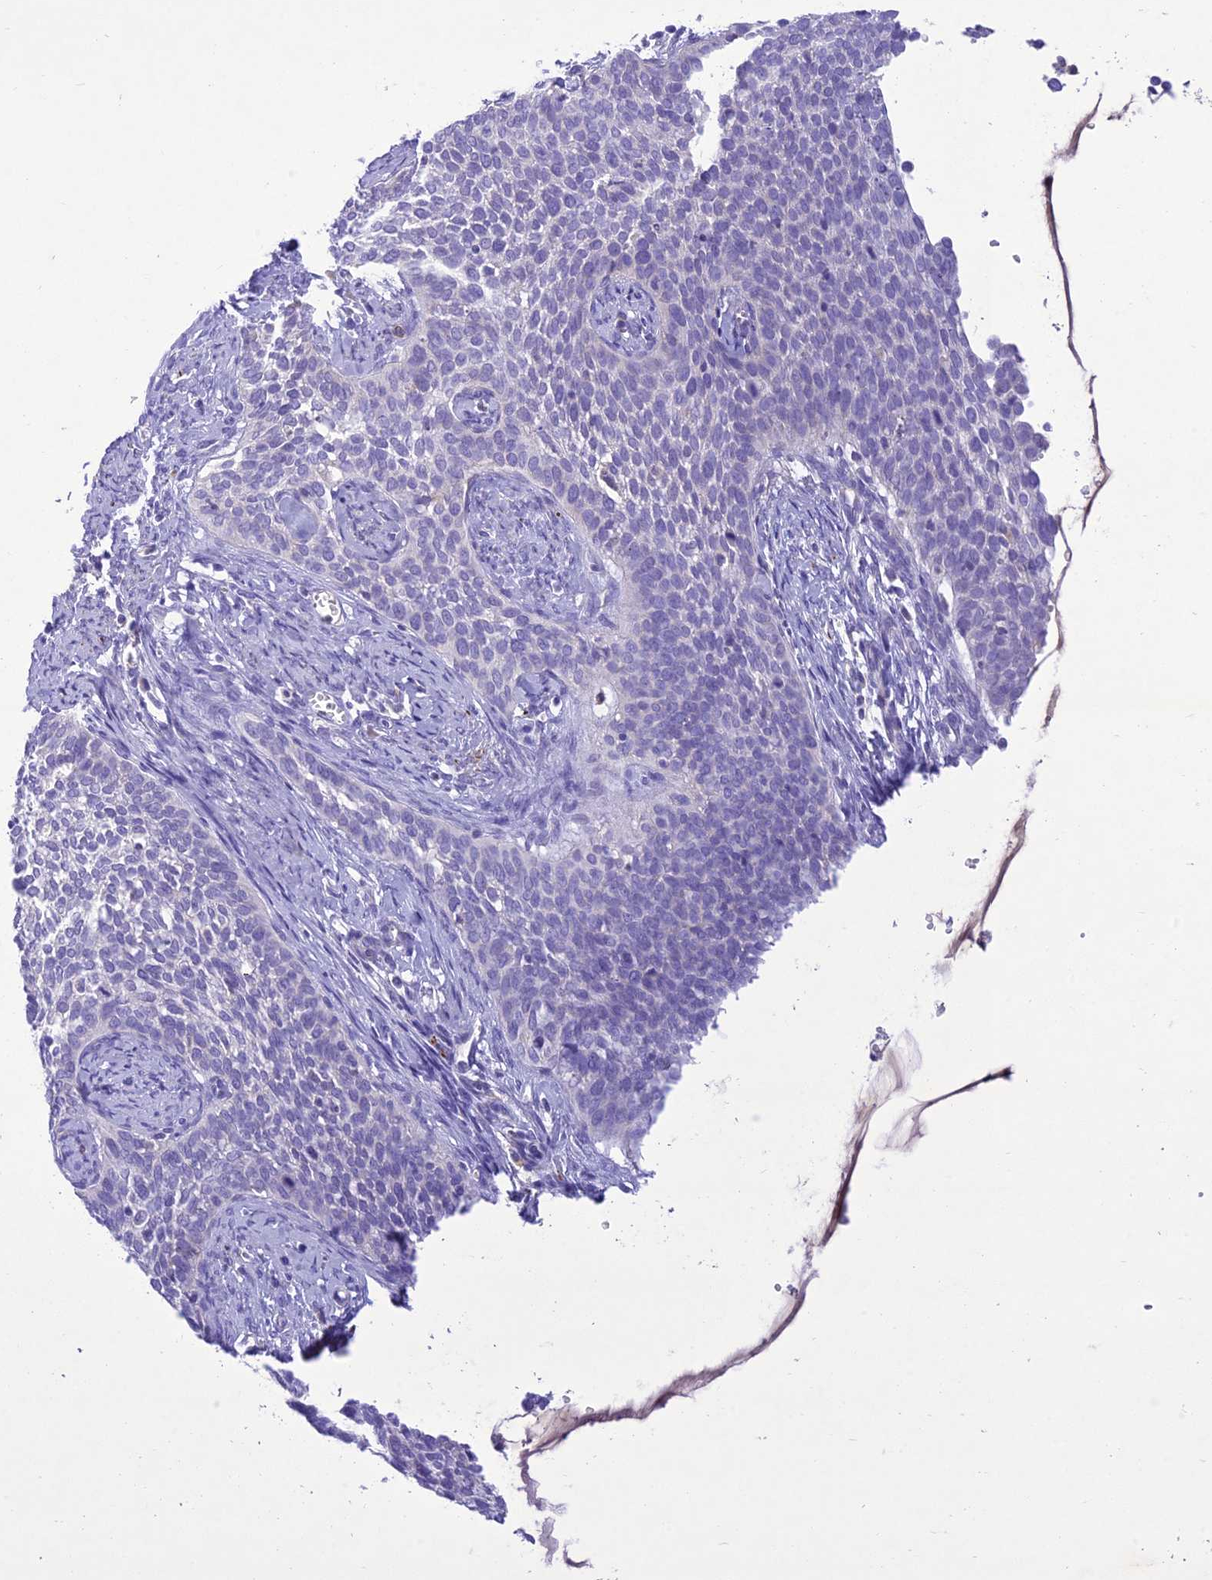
{"staining": {"intensity": "negative", "quantity": "none", "location": "none"}, "tissue": "cervical cancer", "cell_type": "Tumor cells", "image_type": "cancer", "snomed": [{"axis": "morphology", "description": "Squamous cell carcinoma, NOS"}, {"axis": "topography", "description": "Cervix"}], "caption": "The micrograph shows no significant positivity in tumor cells of cervical cancer.", "gene": "SLC13A5", "patient": {"sex": "female", "age": 34}}